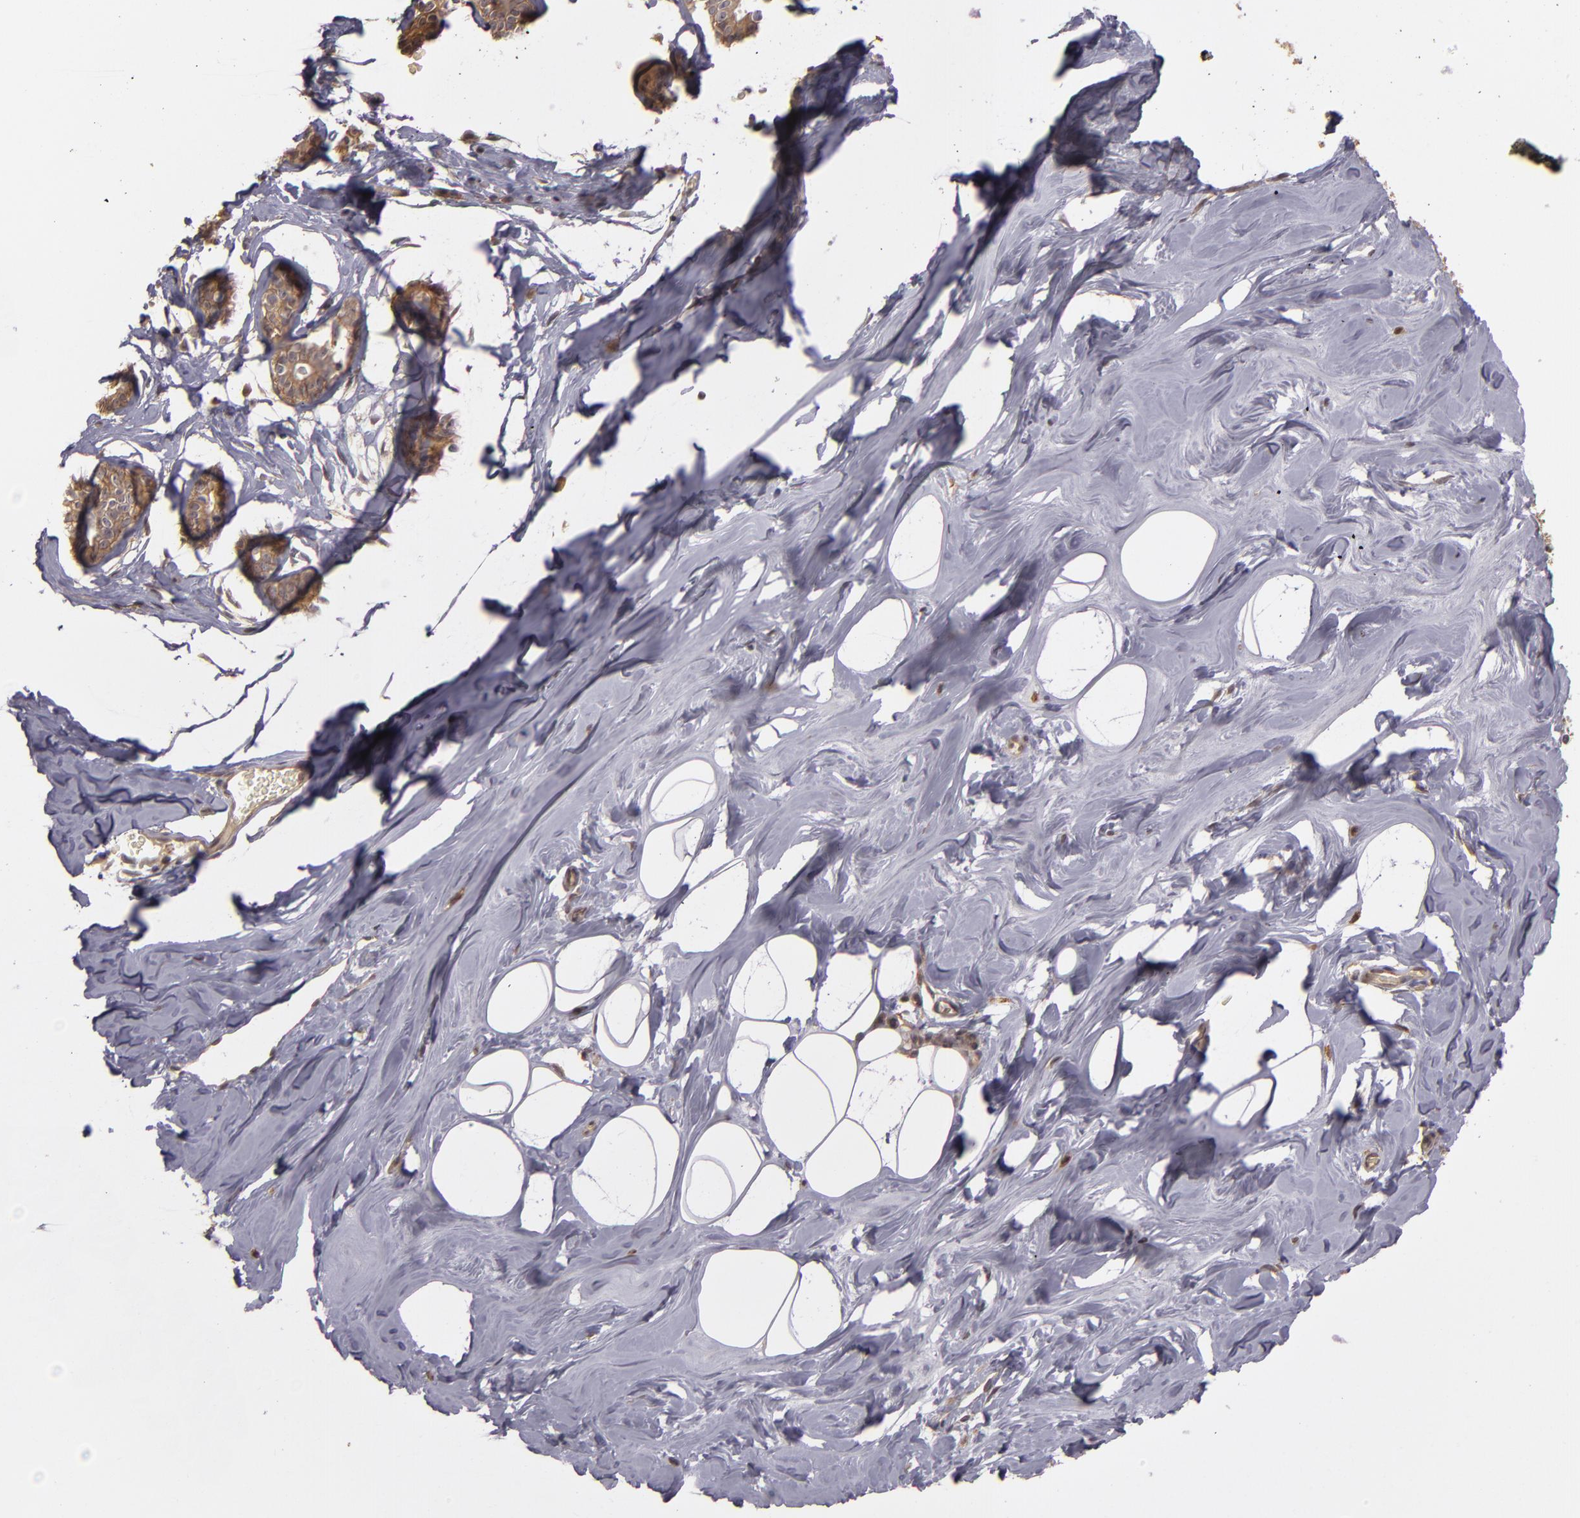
{"staining": {"intensity": "negative", "quantity": "none", "location": "none"}, "tissue": "breast", "cell_type": "Adipocytes", "image_type": "normal", "snomed": [{"axis": "morphology", "description": "Normal tissue, NOS"}, {"axis": "morphology", "description": "Fibrosis, NOS"}, {"axis": "topography", "description": "Breast"}], "caption": "Immunohistochemistry (IHC) photomicrograph of normal breast: breast stained with DAB displays no significant protein positivity in adipocytes.", "gene": "HRAS", "patient": {"sex": "female", "age": 39}}